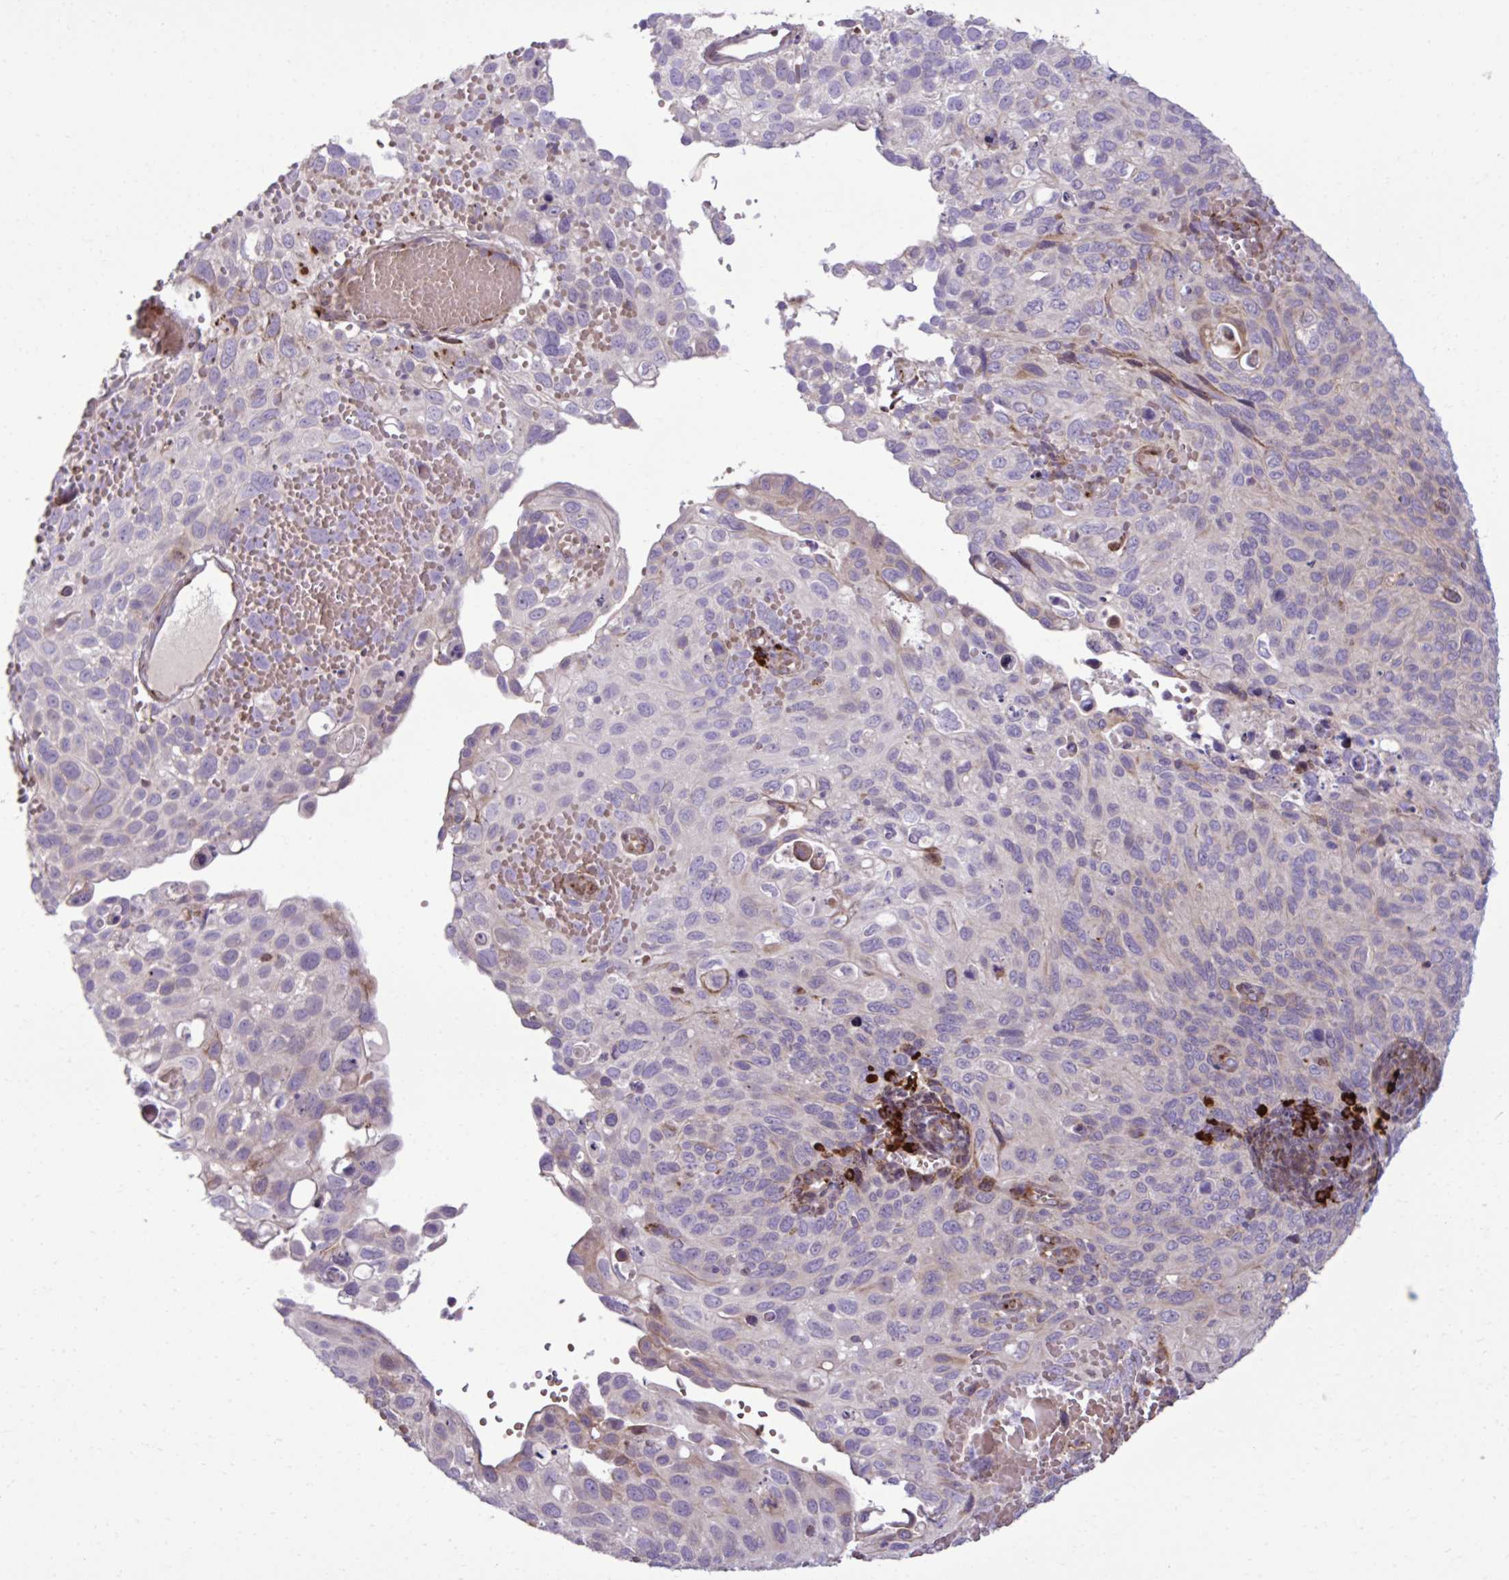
{"staining": {"intensity": "negative", "quantity": "none", "location": "none"}, "tissue": "cervical cancer", "cell_type": "Tumor cells", "image_type": "cancer", "snomed": [{"axis": "morphology", "description": "Squamous cell carcinoma, NOS"}, {"axis": "topography", "description": "Cervix"}], "caption": "Cervical cancer (squamous cell carcinoma) stained for a protein using immunohistochemistry displays no positivity tumor cells.", "gene": "LIMS1", "patient": {"sex": "female", "age": 70}}